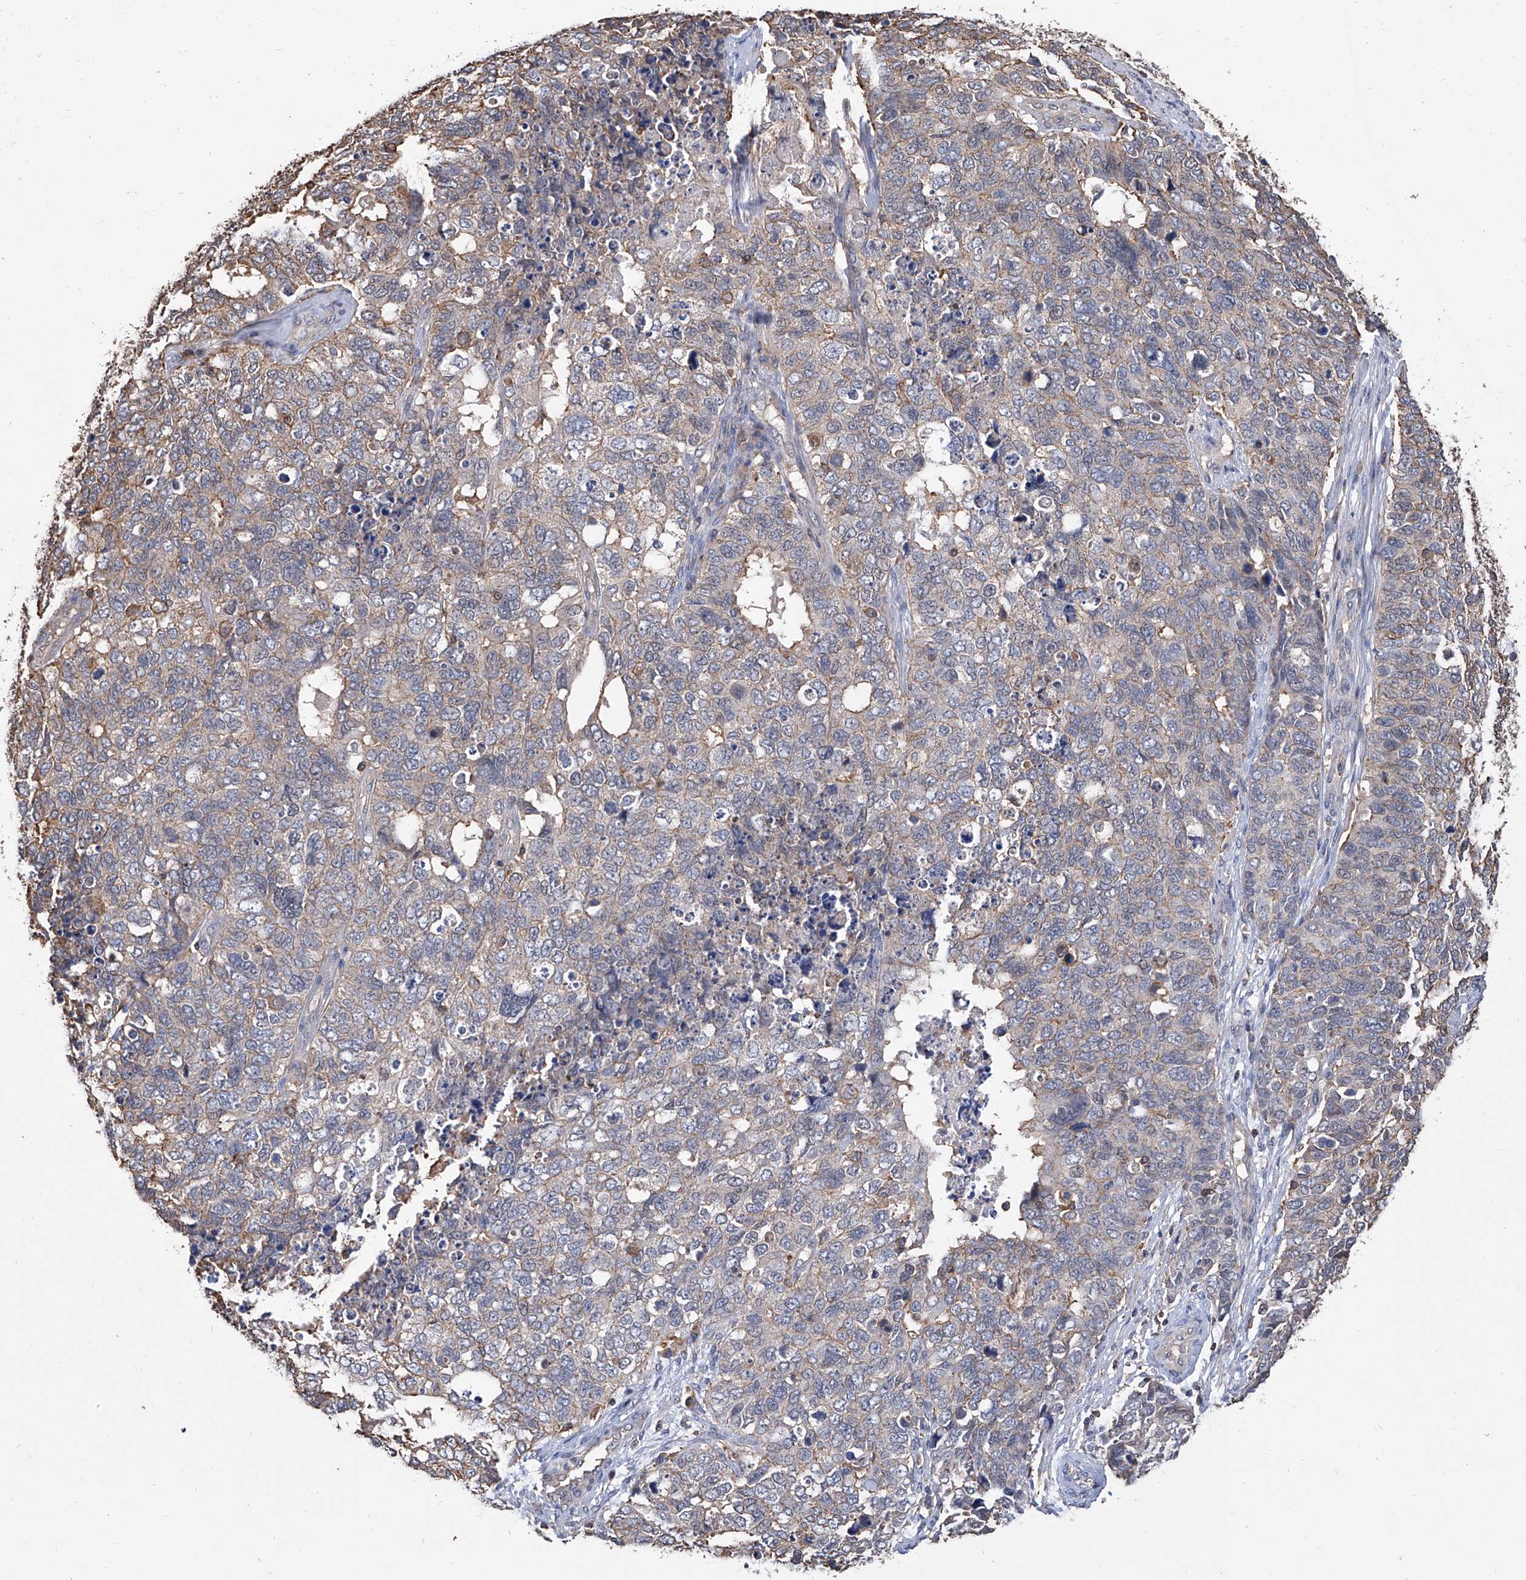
{"staining": {"intensity": "weak", "quantity": "25%-75%", "location": "cytoplasmic/membranous"}, "tissue": "cervical cancer", "cell_type": "Tumor cells", "image_type": "cancer", "snomed": [{"axis": "morphology", "description": "Squamous cell carcinoma, NOS"}, {"axis": "topography", "description": "Cervix"}], "caption": "This is an image of IHC staining of squamous cell carcinoma (cervical), which shows weak positivity in the cytoplasmic/membranous of tumor cells.", "gene": "GPT", "patient": {"sex": "female", "age": 63}}